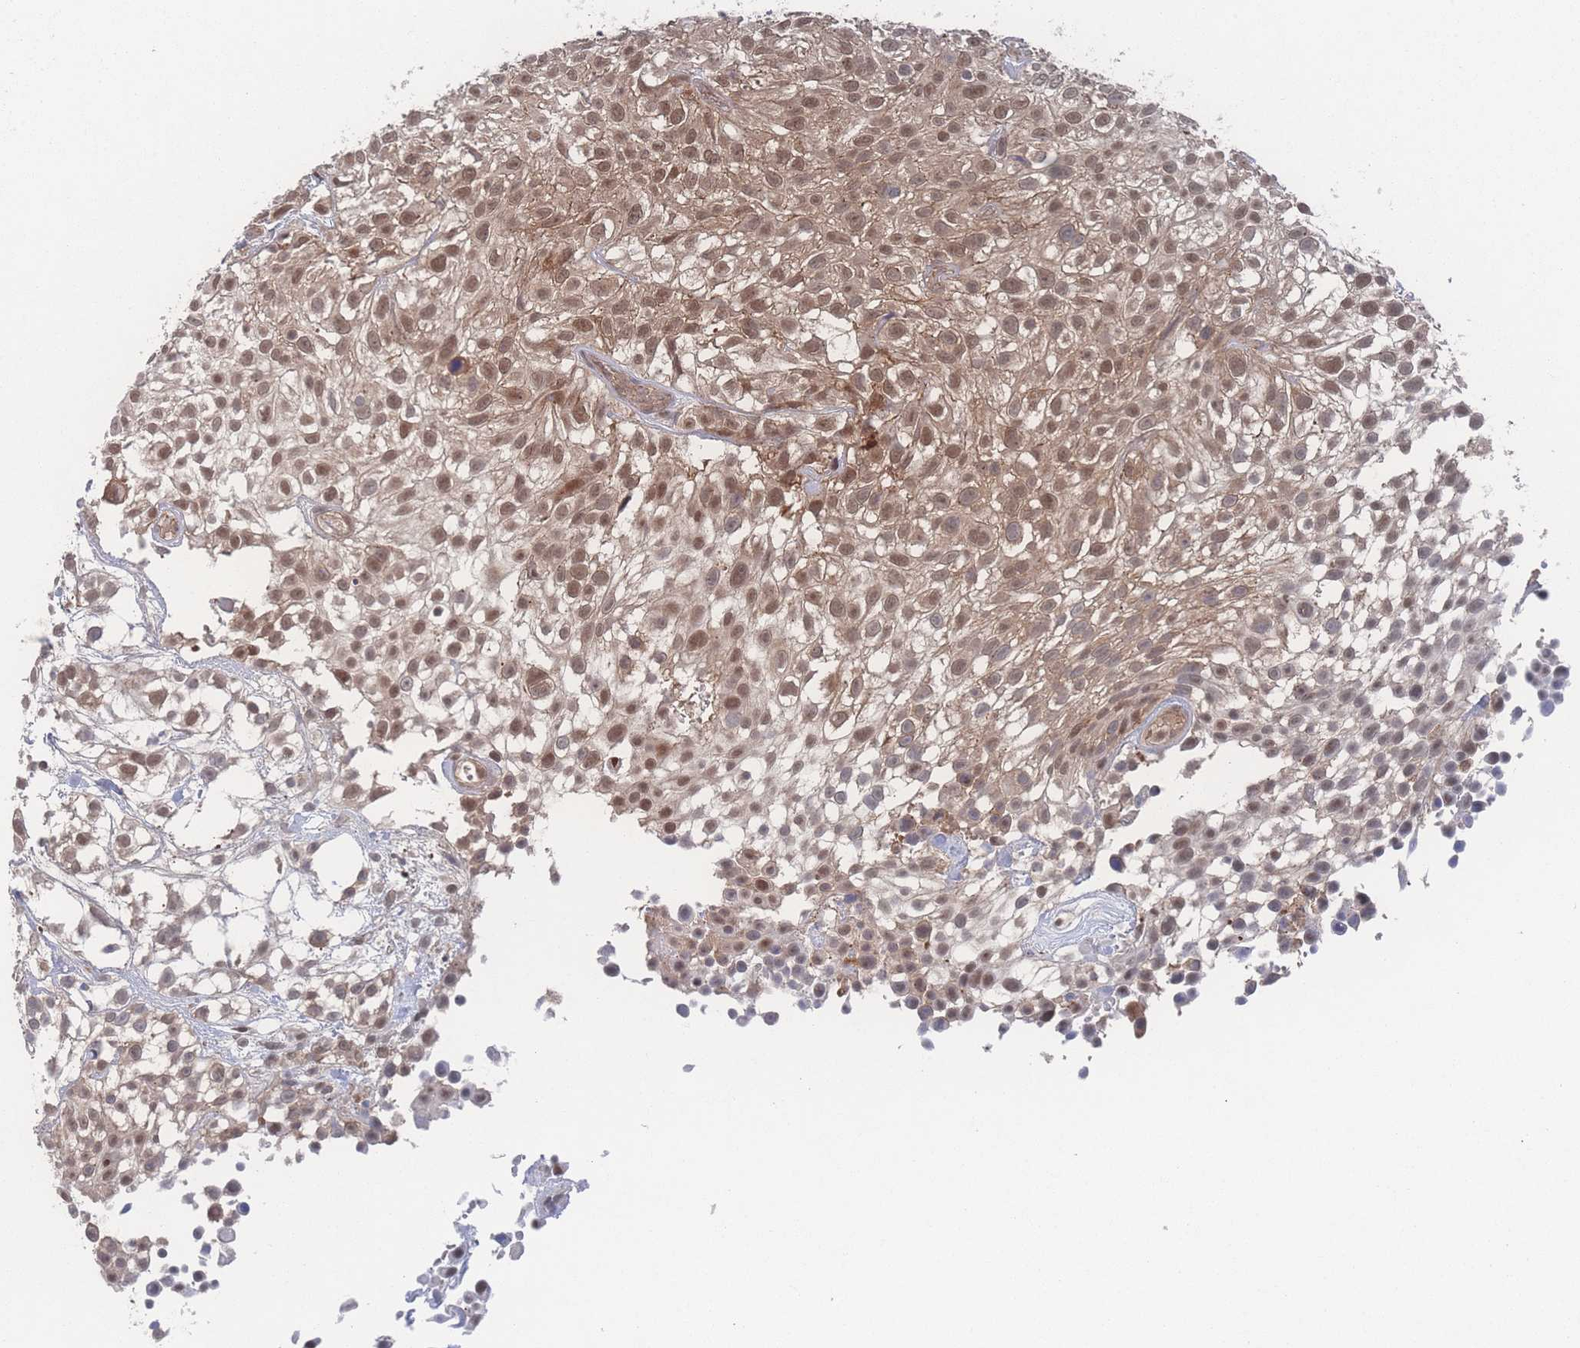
{"staining": {"intensity": "moderate", "quantity": ">75%", "location": "cytoplasmic/membranous,nuclear"}, "tissue": "urothelial cancer", "cell_type": "Tumor cells", "image_type": "cancer", "snomed": [{"axis": "morphology", "description": "Urothelial carcinoma, High grade"}, {"axis": "topography", "description": "Urinary bladder"}], "caption": "Immunohistochemistry (DAB) staining of urothelial carcinoma (high-grade) displays moderate cytoplasmic/membranous and nuclear protein staining in about >75% of tumor cells.", "gene": "PSMA1", "patient": {"sex": "male", "age": 56}}